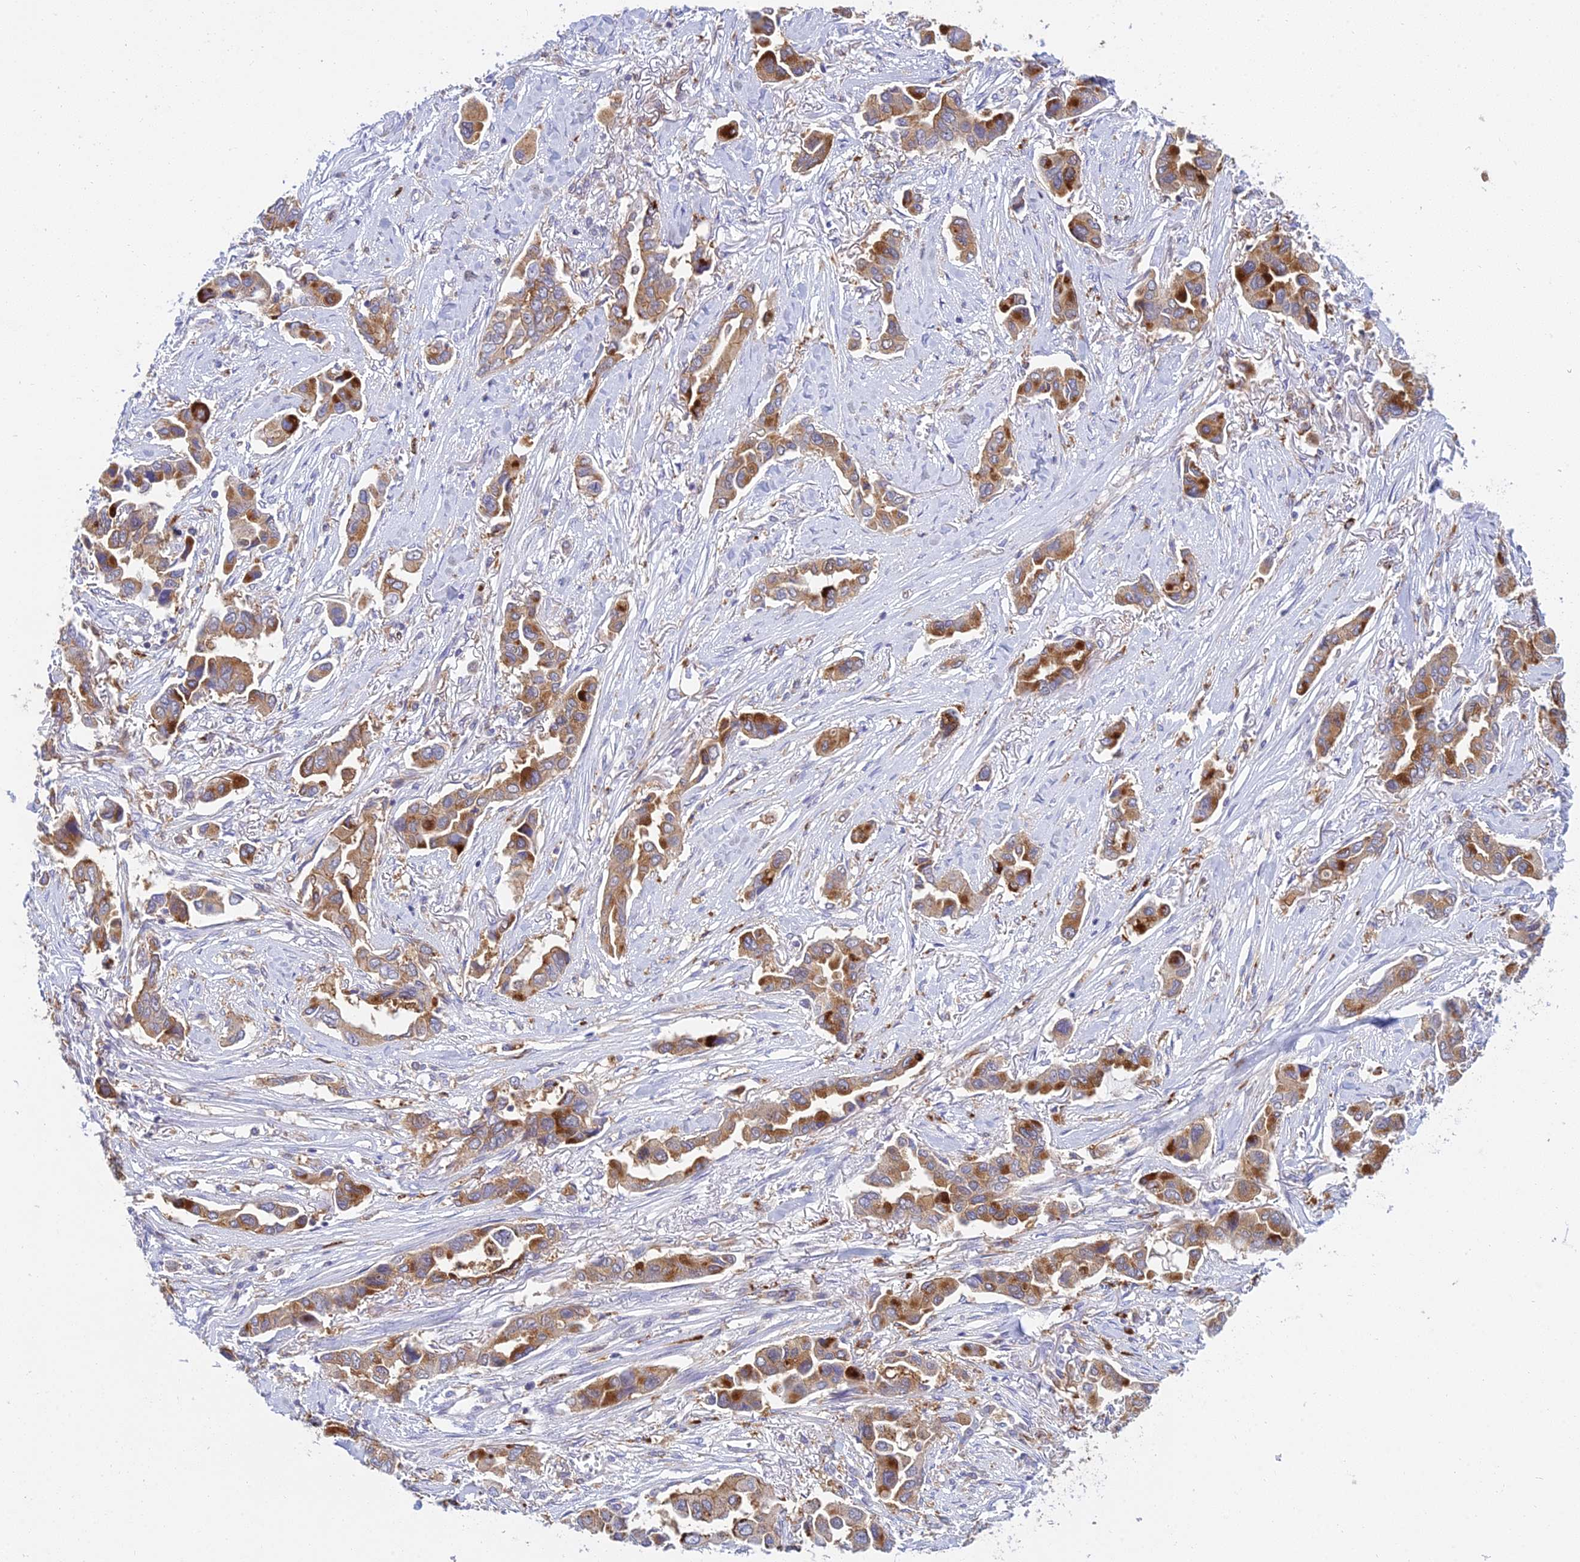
{"staining": {"intensity": "strong", "quantity": "25%-75%", "location": "cytoplasmic/membranous"}, "tissue": "lung cancer", "cell_type": "Tumor cells", "image_type": "cancer", "snomed": [{"axis": "morphology", "description": "Adenocarcinoma, NOS"}, {"axis": "topography", "description": "Lung"}], "caption": "Protein staining shows strong cytoplasmic/membranous expression in approximately 25%-75% of tumor cells in lung cancer.", "gene": "UBE2G1", "patient": {"sex": "female", "age": 76}}